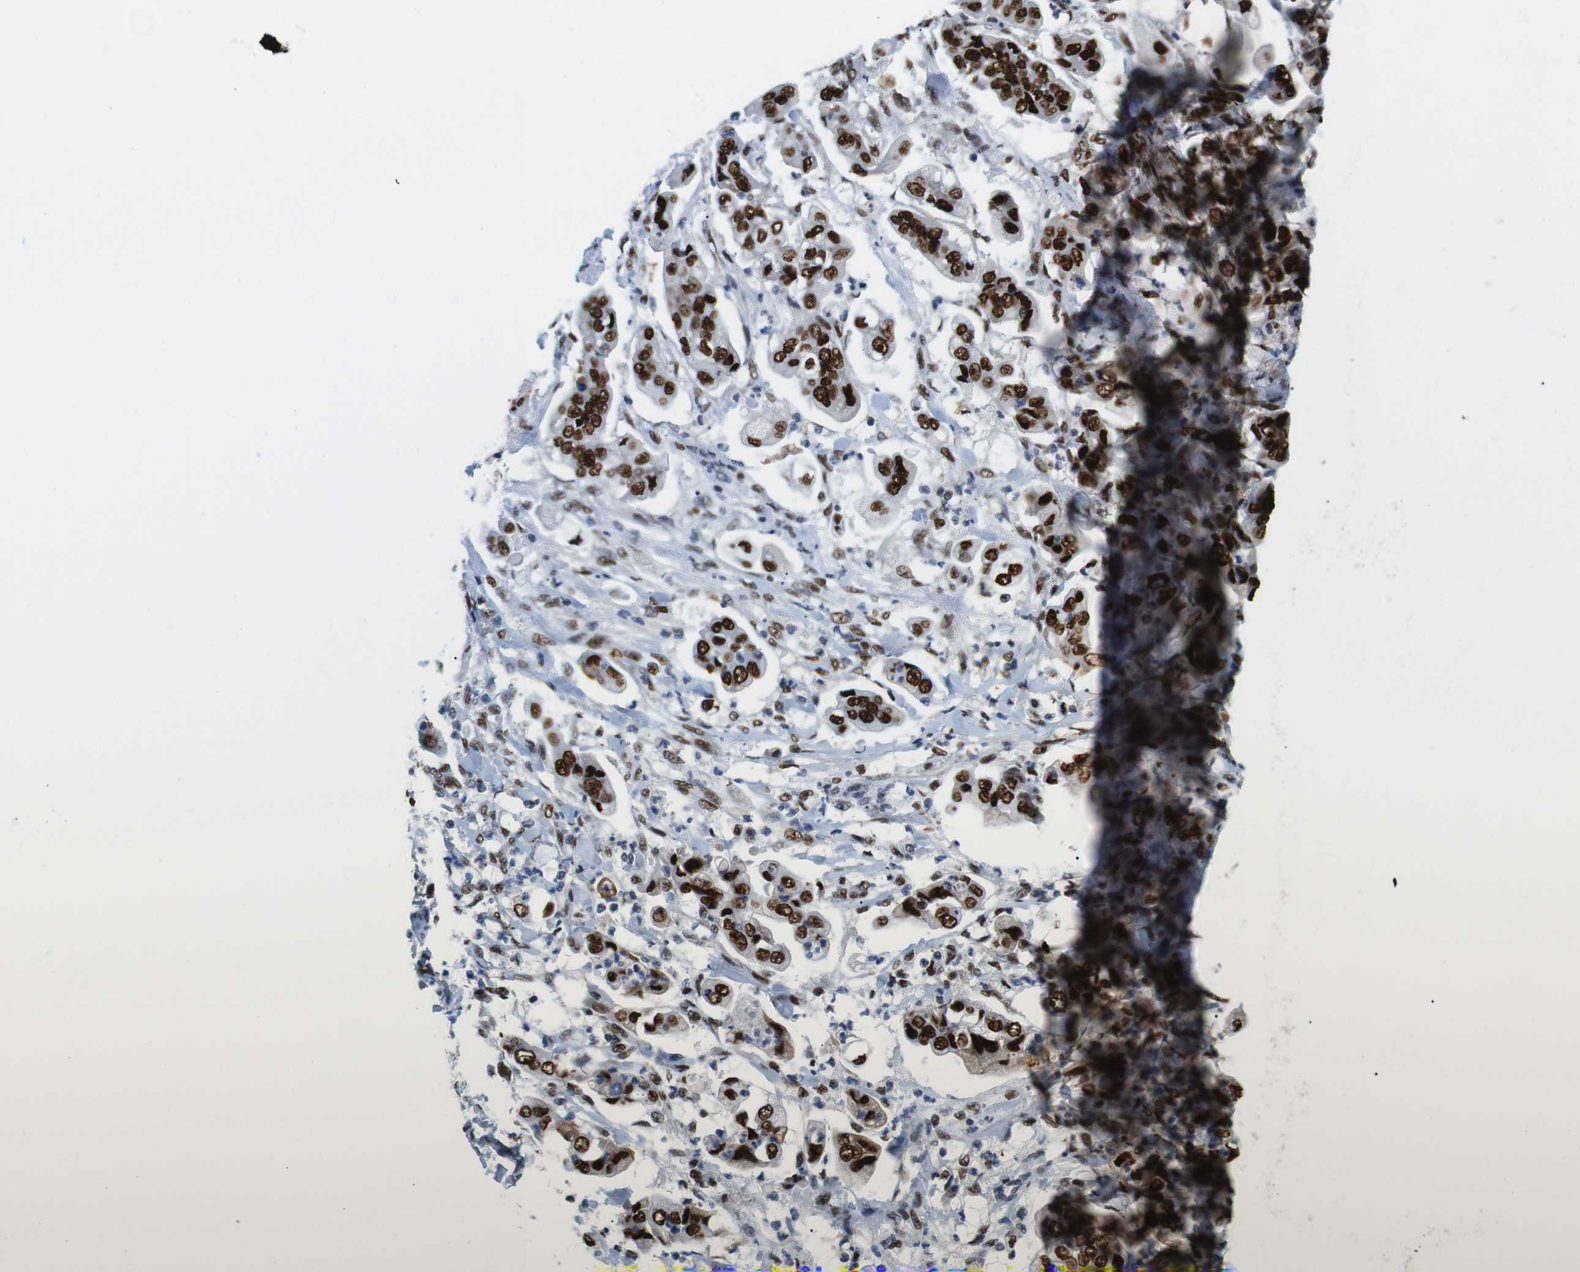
{"staining": {"intensity": "strong", "quantity": ">75%", "location": "nuclear"}, "tissue": "stomach cancer", "cell_type": "Tumor cells", "image_type": "cancer", "snomed": [{"axis": "morphology", "description": "Adenocarcinoma, NOS"}, {"axis": "topography", "description": "Stomach"}], "caption": "Immunohistochemistry image of adenocarcinoma (stomach) stained for a protein (brown), which demonstrates high levels of strong nuclear expression in approximately >75% of tumor cells.", "gene": "PSME3", "patient": {"sex": "male", "age": 62}}